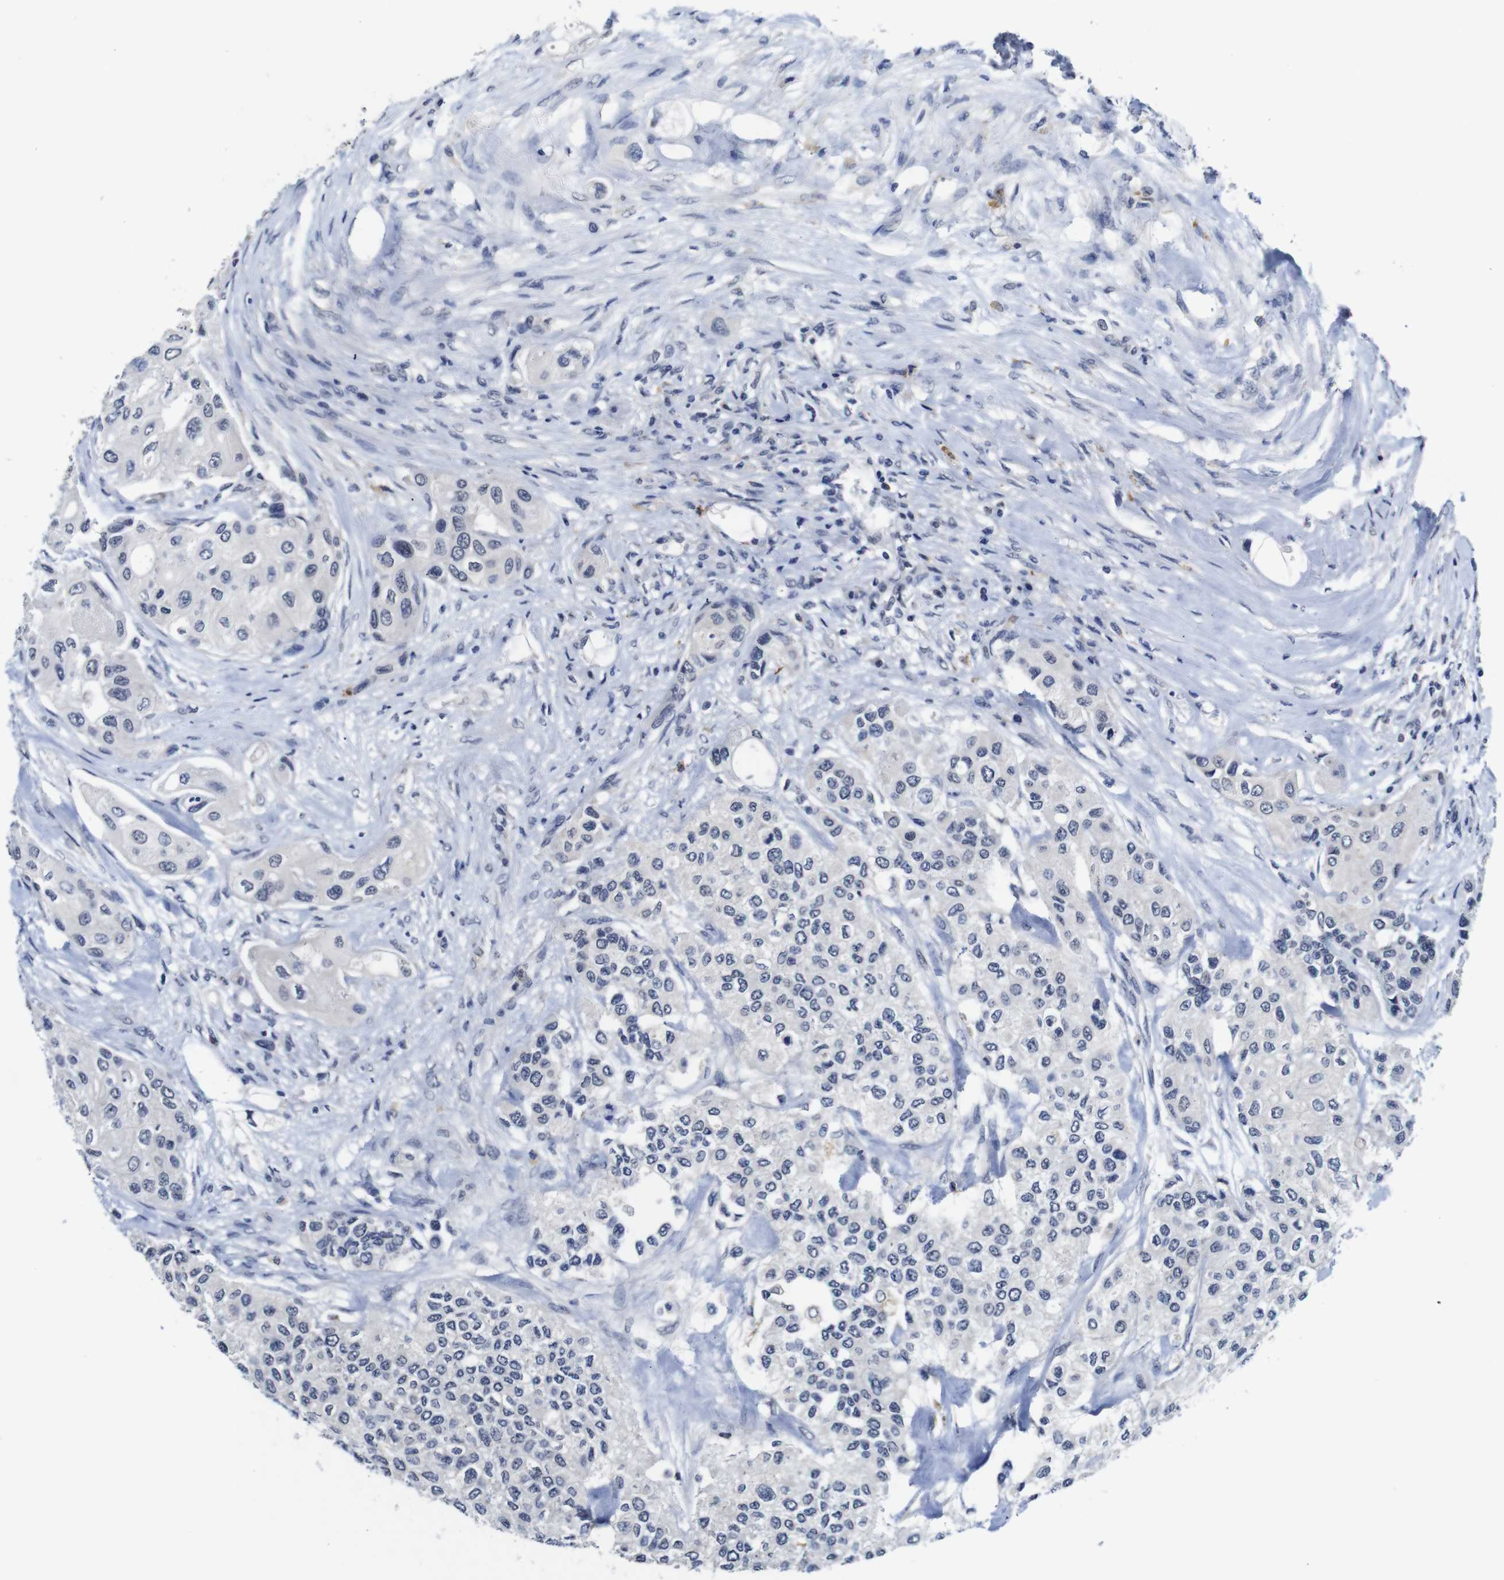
{"staining": {"intensity": "negative", "quantity": "none", "location": "none"}, "tissue": "urothelial cancer", "cell_type": "Tumor cells", "image_type": "cancer", "snomed": [{"axis": "morphology", "description": "Urothelial carcinoma, High grade"}, {"axis": "topography", "description": "Urinary bladder"}], "caption": "Immunohistochemical staining of human urothelial carcinoma (high-grade) demonstrates no significant expression in tumor cells.", "gene": "NTRK3", "patient": {"sex": "female", "age": 56}}